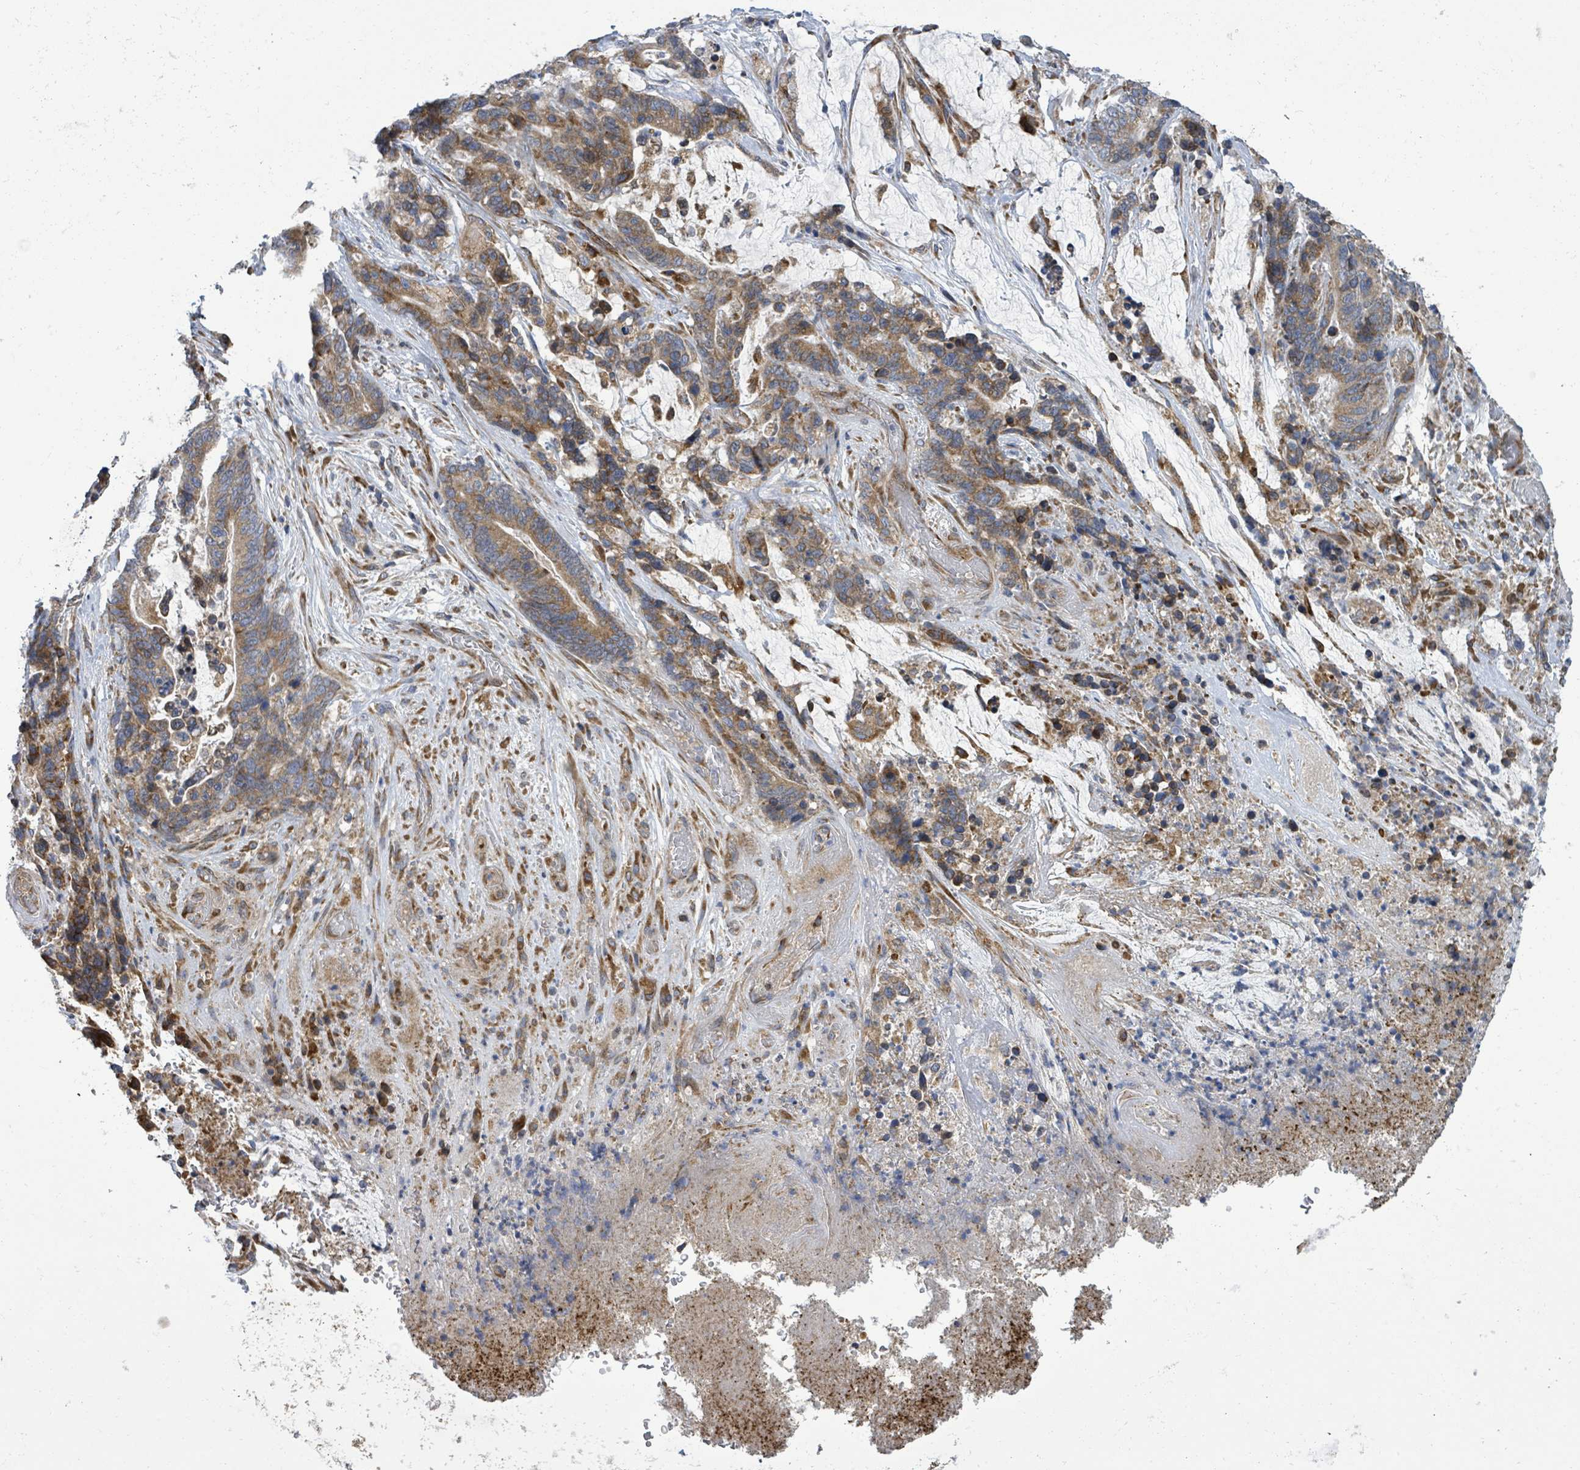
{"staining": {"intensity": "moderate", "quantity": ">75%", "location": "cytoplasmic/membranous"}, "tissue": "stomach cancer", "cell_type": "Tumor cells", "image_type": "cancer", "snomed": [{"axis": "morphology", "description": "Normal tissue, NOS"}, {"axis": "morphology", "description": "Adenocarcinoma, NOS"}, {"axis": "topography", "description": "Stomach"}], "caption": "Stomach adenocarcinoma tissue reveals moderate cytoplasmic/membranous positivity in approximately >75% of tumor cells, visualized by immunohistochemistry.", "gene": "NOMO1", "patient": {"sex": "female", "age": 64}}